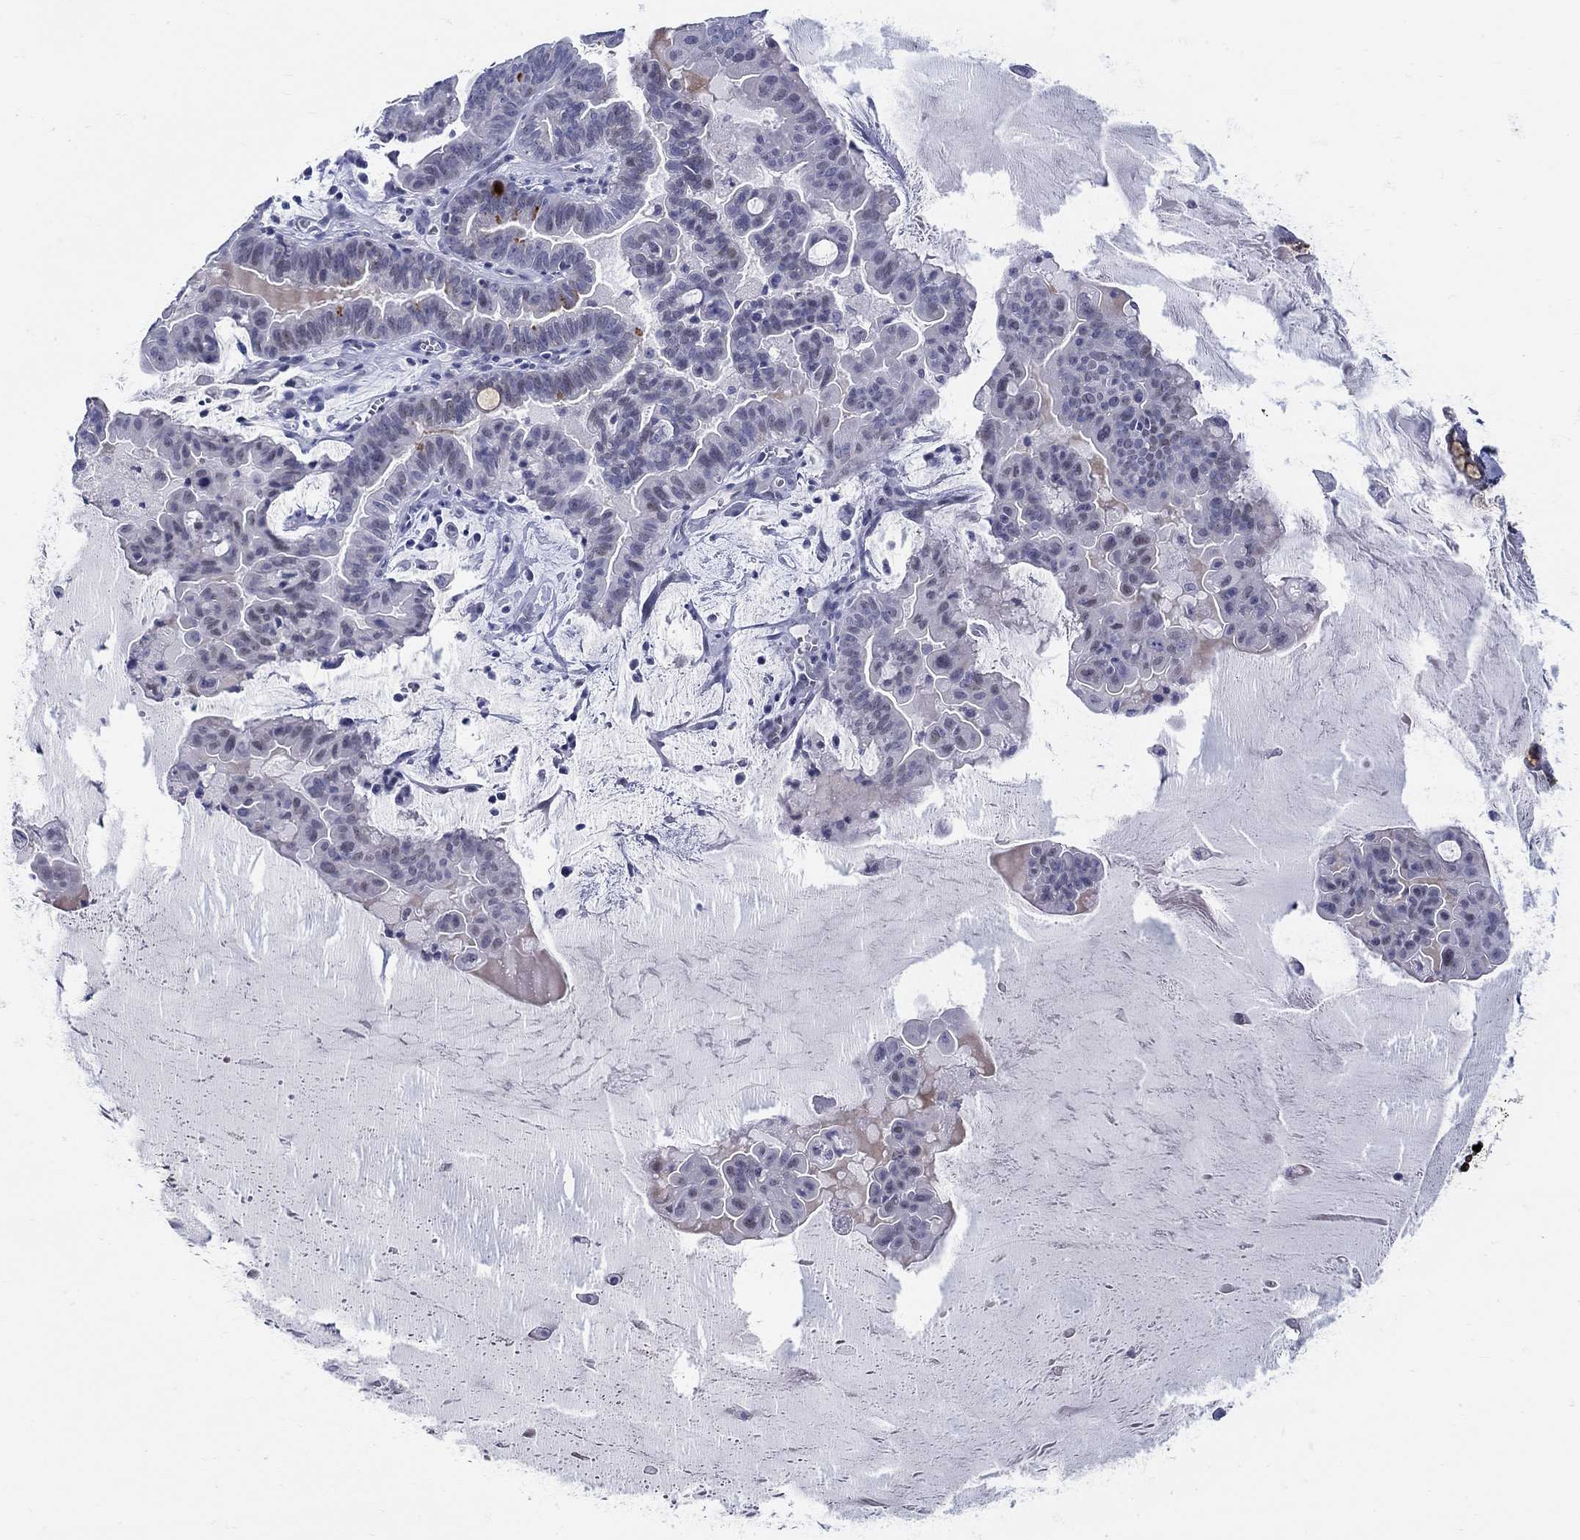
{"staining": {"intensity": "strong", "quantity": "<25%", "location": "cytoplasmic/membranous"}, "tissue": "ovarian cancer", "cell_type": "Tumor cells", "image_type": "cancer", "snomed": [{"axis": "morphology", "description": "Cystadenocarcinoma, mucinous, NOS"}, {"axis": "topography", "description": "Ovary"}], "caption": "Immunohistochemistry (IHC) histopathology image of neoplastic tissue: human ovarian cancer stained using immunohistochemistry (IHC) shows medium levels of strong protein expression localized specifically in the cytoplasmic/membranous of tumor cells, appearing as a cytoplasmic/membranous brown color.", "gene": "CRYGS", "patient": {"sex": "female", "age": 63}}